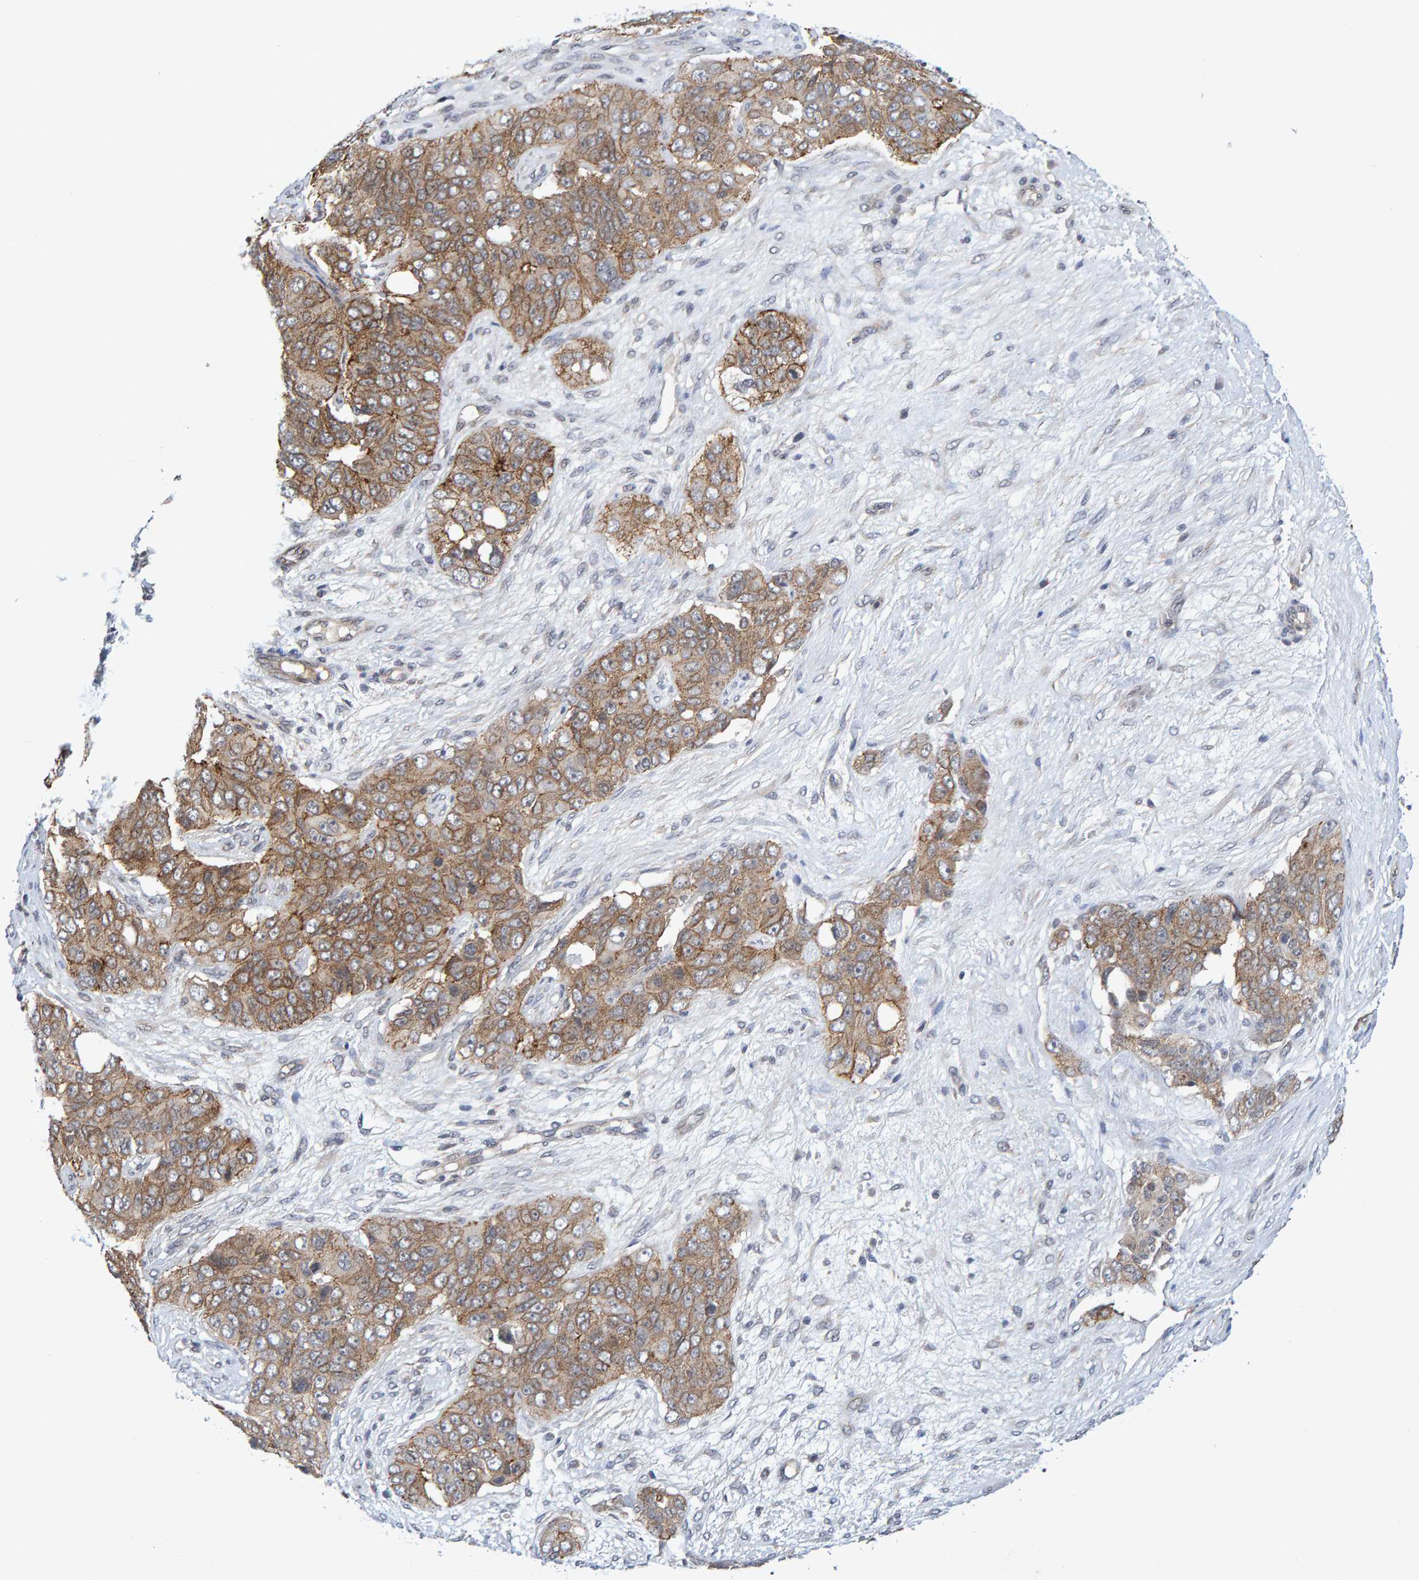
{"staining": {"intensity": "moderate", "quantity": ">75%", "location": "cytoplasmic/membranous"}, "tissue": "ovarian cancer", "cell_type": "Tumor cells", "image_type": "cancer", "snomed": [{"axis": "morphology", "description": "Carcinoma, endometroid"}, {"axis": "topography", "description": "Ovary"}], "caption": "A brown stain highlights moderate cytoplasmic/membranous positivity of a protein in human endometroid carcinoma (ovarian) tumor cells. Using DAB (brown) and hematoxylin (blue) stains, captured at high magnification using brightfield microscopy.", "gene": "CDH2", "patient": {"sex": "female", "age": 51}}